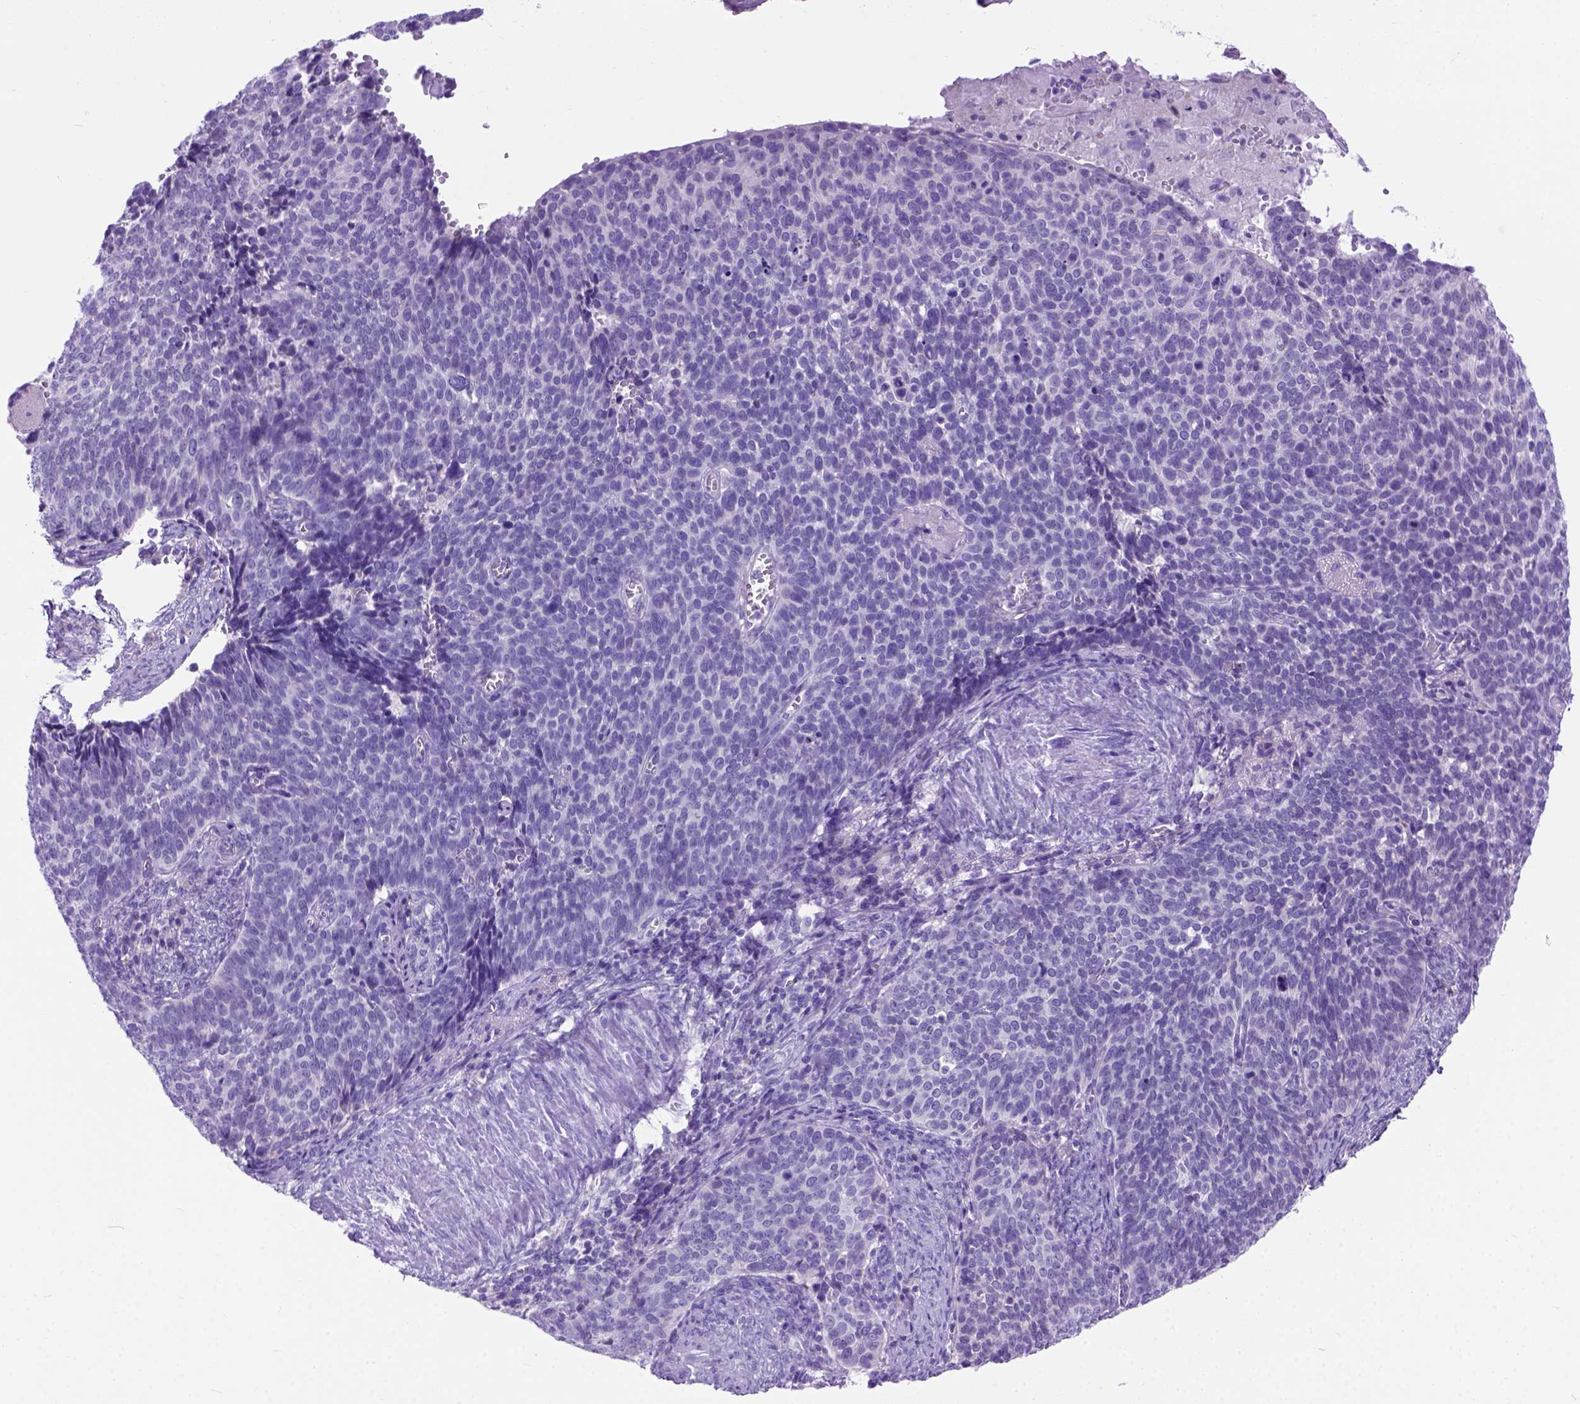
{"staining": {"intensity": "negative", "quantity": "none", "location": "none"}, "tissue": "cervical cancer", "cell_type": "Tumor cells", "image_type": "cancer", "snomed": [{"axis": "morphology", "description": "Normal tissue, NOS"}, {"axis": "morphology", "description": "Squamous cell carcinoma, NOS"}, {"axis": "topography", "description": "Cervix"}], "caption": "Immunohistochemistry of human cervical cancer (squamous cell carcinoma) exhibits no expression in tumor cells. The staining was performed using DAB to visualize the protein expression in brown, while the nuclei were stained in blue with hematoxylin (Magnification: 20x).", "gene": "ODAD3", "patient": {"sex": "female", "age": 39}}